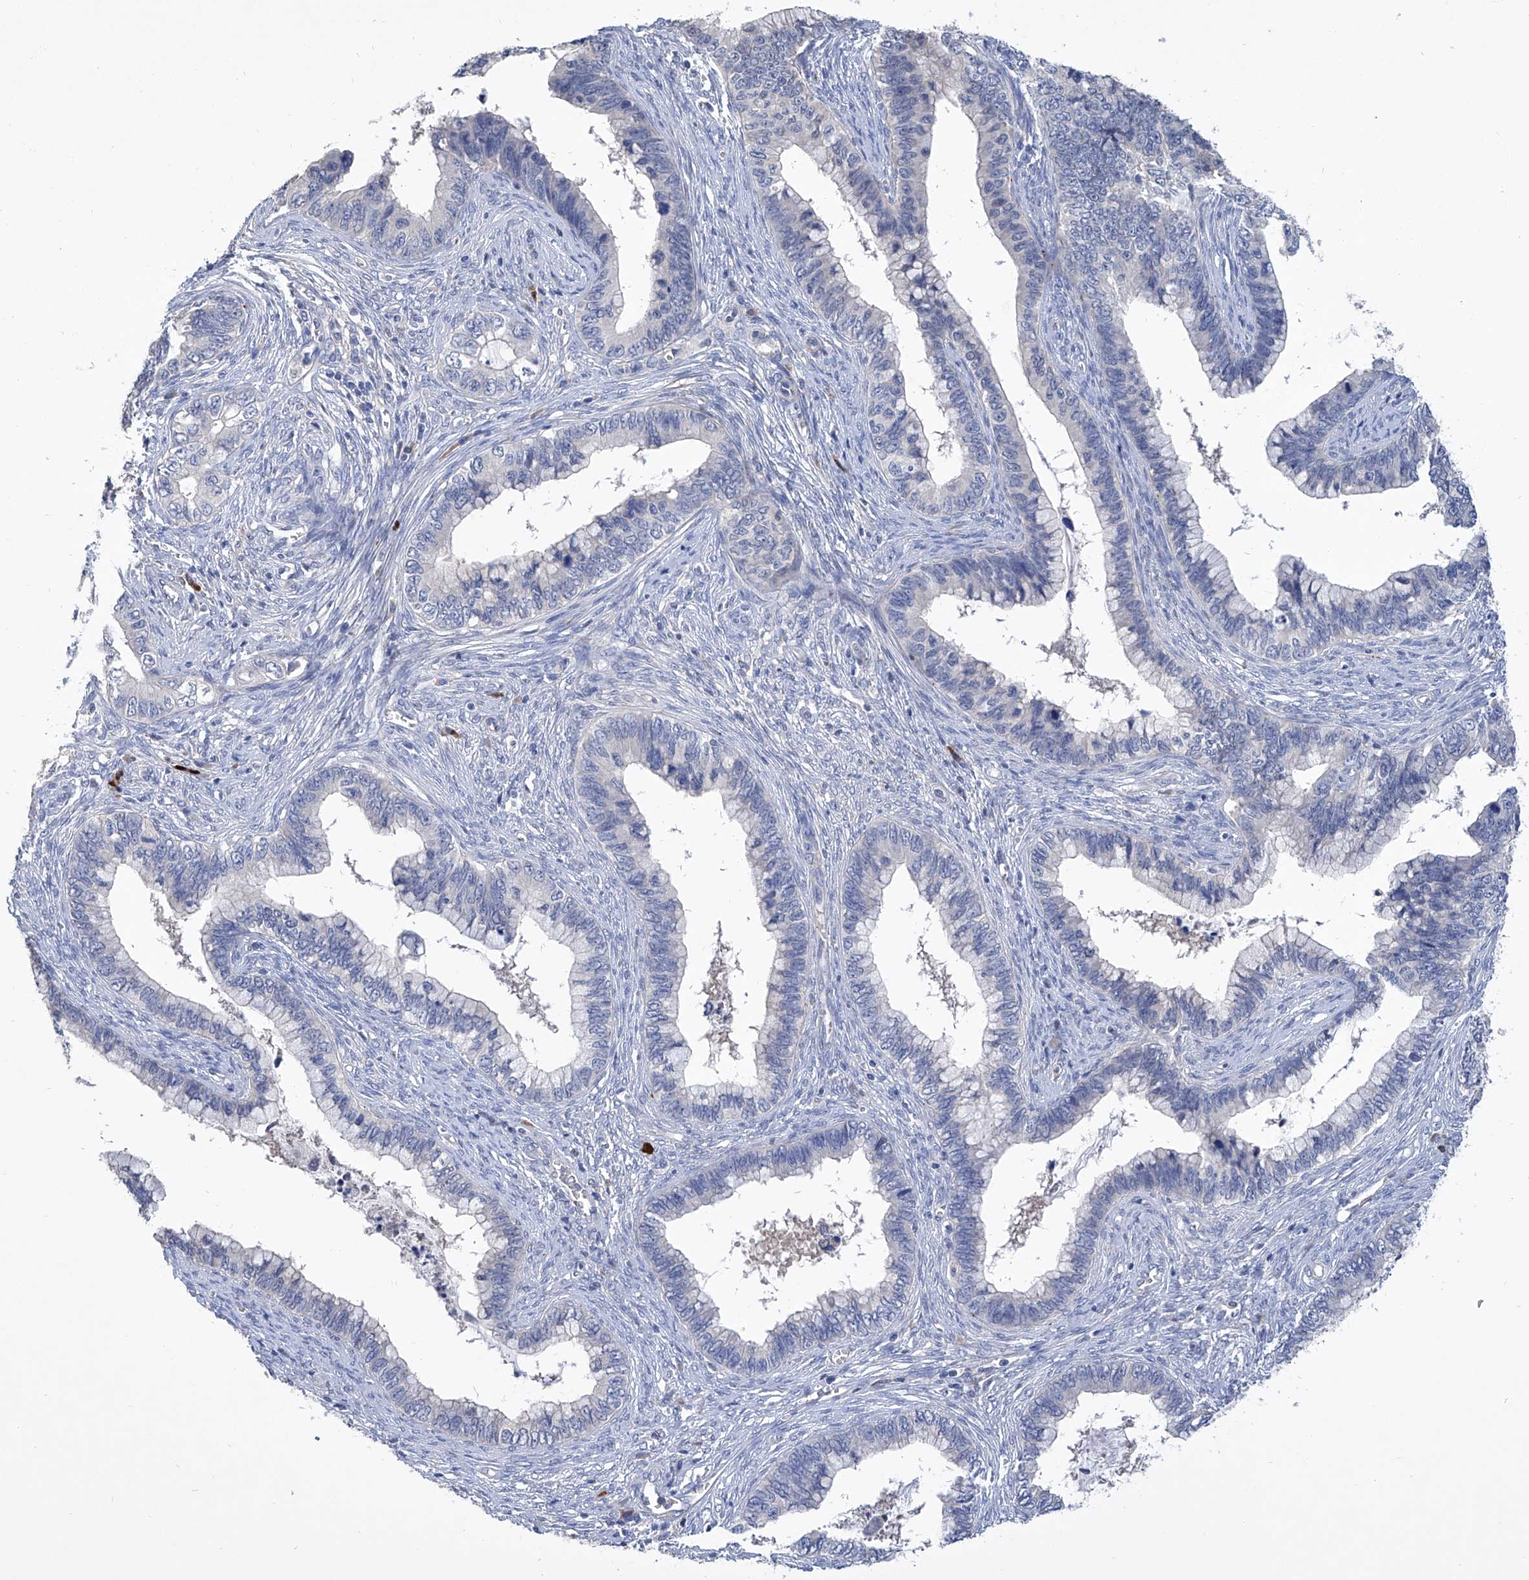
{"staining": {"intensity": "negative", "quantity": "none", "location": "none"}, "tissue": "cervical cancer", "cell_type": "Tumor cells", "image_type": "cancer", "snomed": [{"axis": "morphology", "description": "Adenocarcinoma, NOS"}, {"axis": "topography", "description": "Cervix"}], "caption": "Immunohistochemistry of cervical adenocarcinoma shows no expression in tumor cells.", "gene": "GPT", "patient": {"sex": "female", "age": 44}}